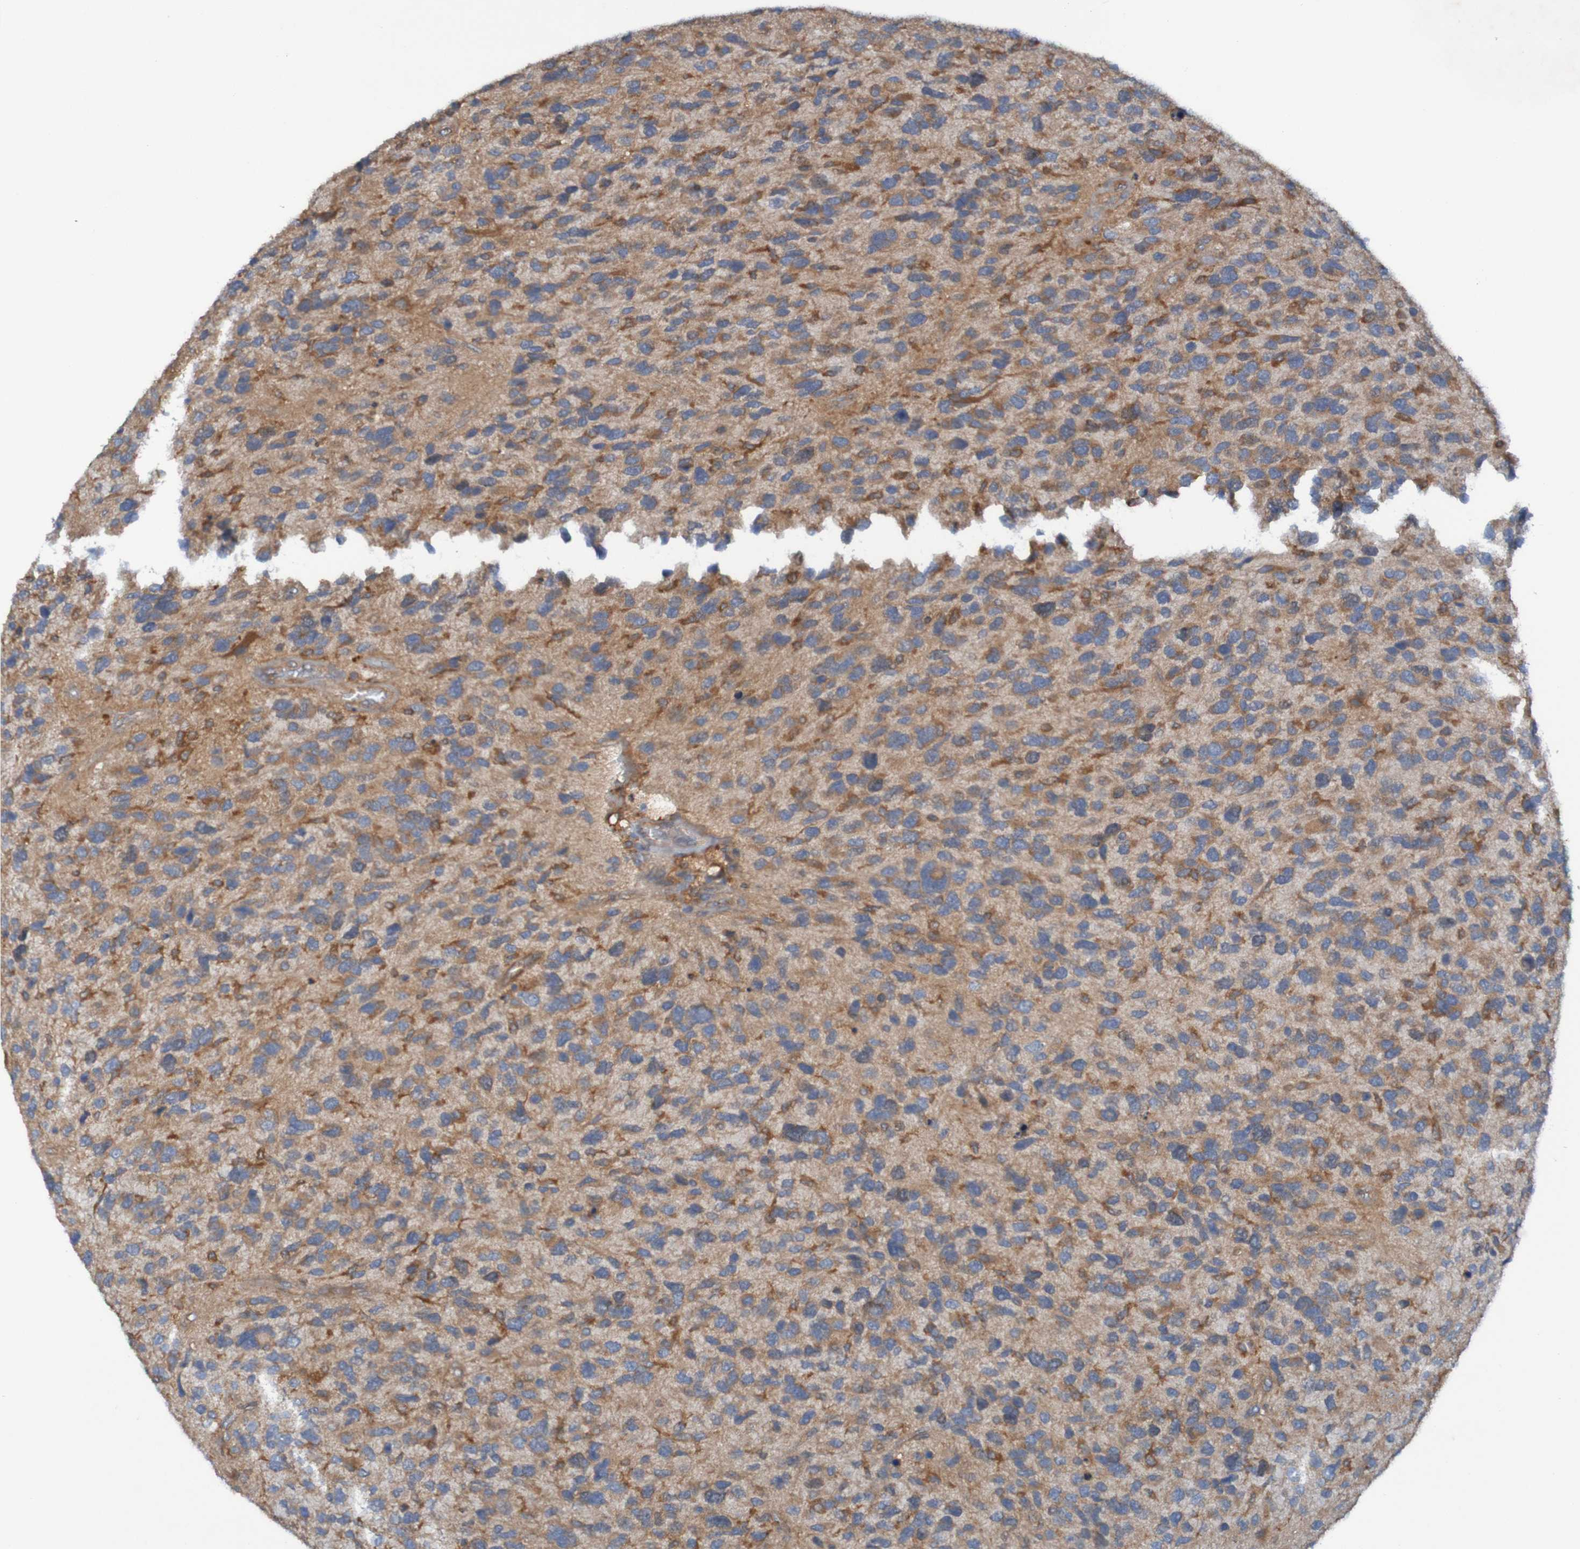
{"staining": {"intensity": "moderate", "quantity": ">75%", "location": "cytoplasmic/membranous"}, "tissue": "glioma", "cell_type": "Tumor cells", "image_type": "cancer", "snomed": [{"axis": "morphology", "description": "Glioma, malignant, High grade"}, {"axis": "topography", "description": "Brain"}], "caption": "About >75% of tumor cells in high-grade glioma (malignant) reveal moderate cytoplasmic/membranous protein positivity as visualized by brown immunohistochemical staining.", "gene": "DNAJC4", "patient": {"sex": "female", "age": 58}}